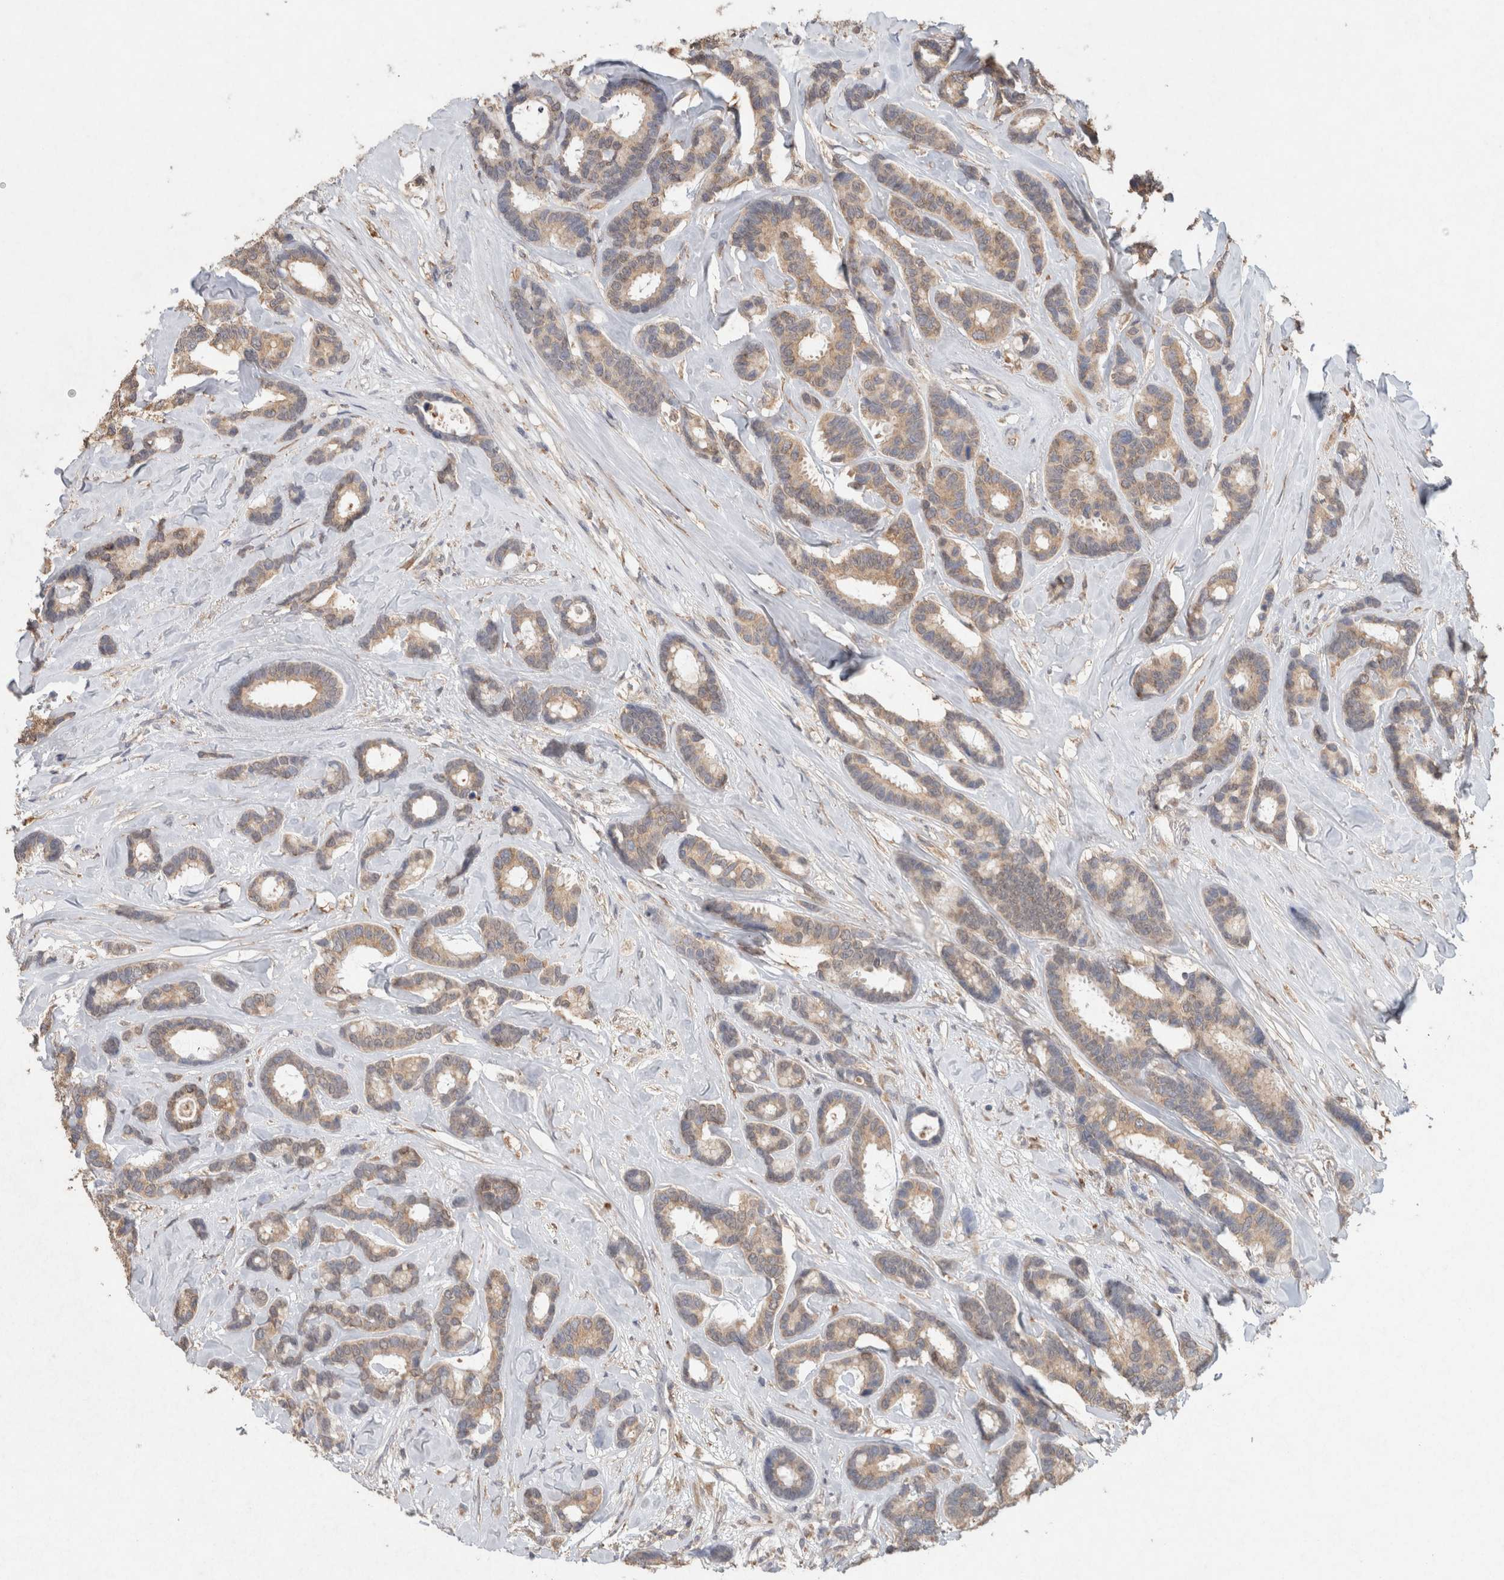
{"staining": {"intensity": "weak", "quantity": ">75%", "location": "cytoplasmic/membranous"}, "tissue": "breast cancer", "cell_type": "Tumor cells", "image_type": "cancer", "snomed": [{"axis": "morphology", "description": "Duct carcinoma"}, {"axis": "topography", "description": "Breast"}], "caption": "Breast intraductal carcinoma was stained to show a protein in brown. There is low levels of weak cytoplasmic/membranous positivity in approximately >75% of tumor cells.", "gene": "RAB14", "patient": {"sex": "female", "age": 87}}